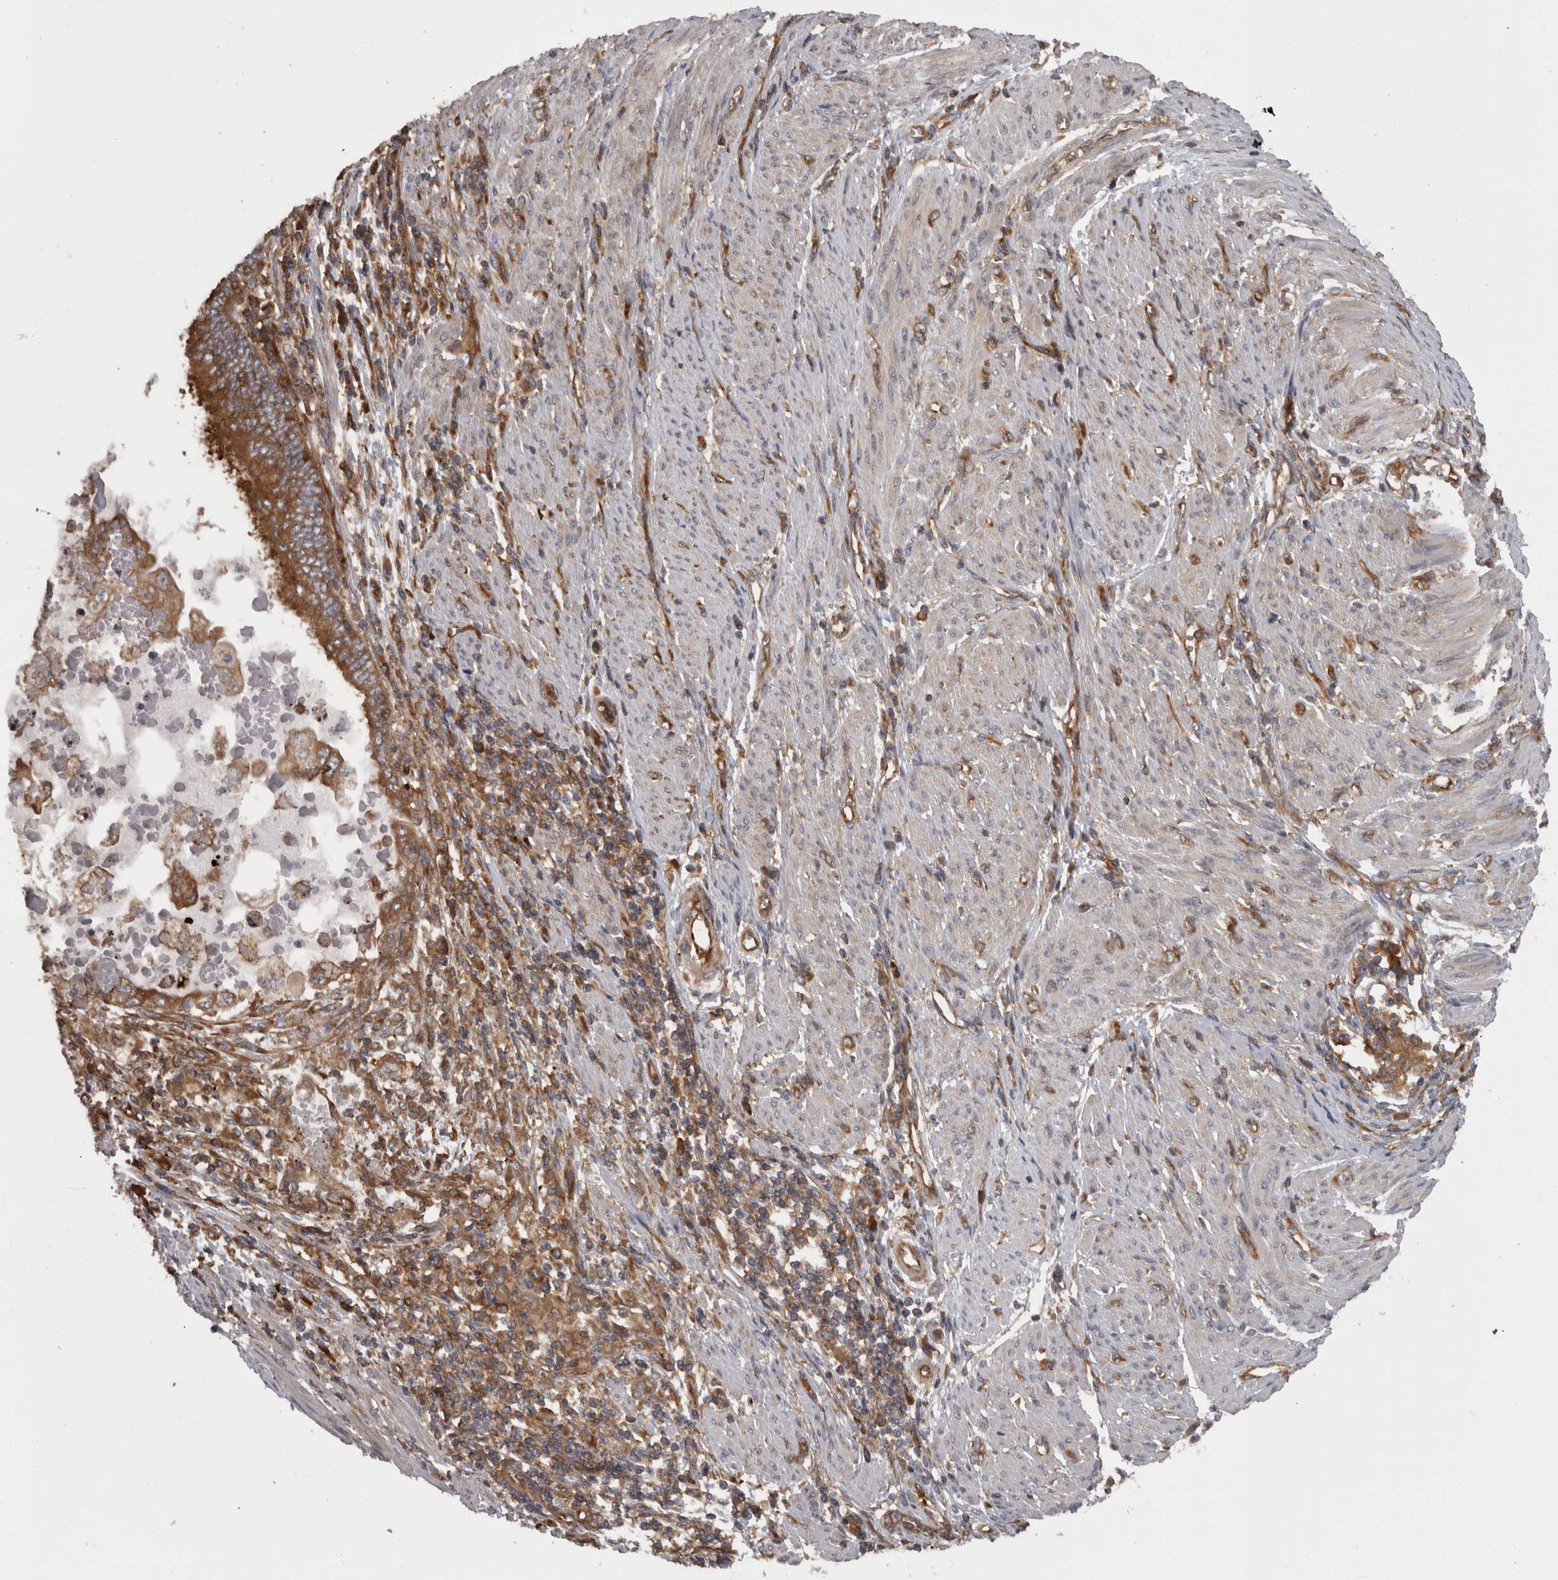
{"staining": {"intensity": "strong", "quantity": ">75%", "location": "cytoplasmic/membranous"}, "tissue": "endometrial cancer", "cell_type": "Tumor cells", "image_type": "cancer", "snomed": [{"axis": "morphology", "description": "Adenocarcinoma, NOS"}, {"axis": "topography", "description": "Uterus"}, {"axis": "topography", "description": "Endometrium"}], "caption": "Immunohistochemical staining of adenocarcinoma (endometrial) demonstrates high levels of strong cytoplasmic/membranous protein positivity in approximately >75% of tumor cells. (Stains: DAB in brown, nuclei in blue, Microscopy: brightfield microscopy at high magnification).", "gene": "SMCR8", "patient": {"sex": "female", "age": 70}}